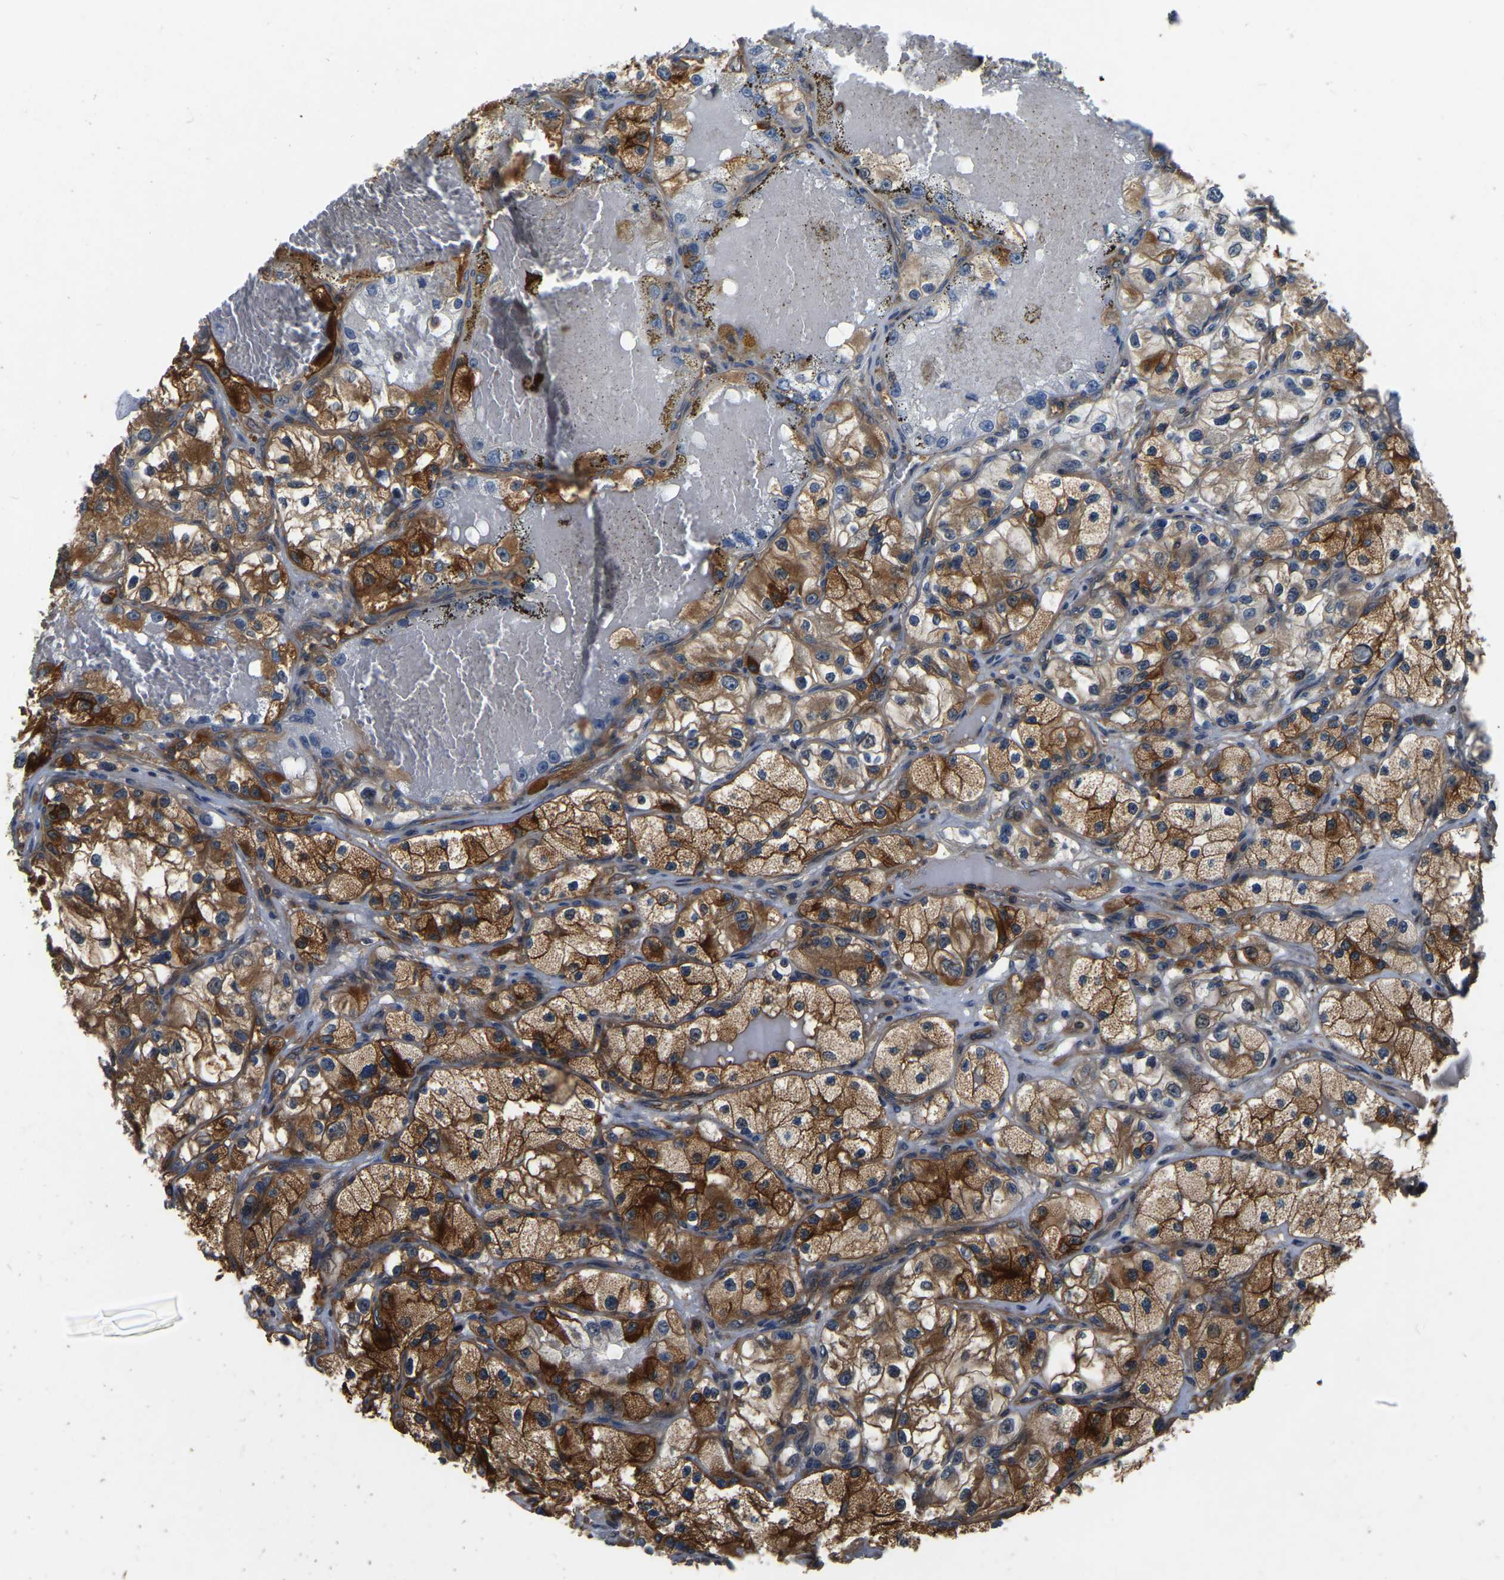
{"staining": {"intensity": "strong", "quantity": ">75%", "location": "cytoplasmic/membranous"}, "tissue": "renal cancer", "cell_type": "Tumor cells", "image_type": "cancer", "snomed": [{"axis": "morphology", "description": "Adenocarcinoma, NOS"}, {"axis": "topography", "description": "Kidney"}], "caption": "Strong cytoplasmic/membranous staining for a protein is identified in about >75% of tumor cells of renal cancer using immunohistochemistry.", "gene": "GARS1", "patient": {"sex": "female", "age": 57}}